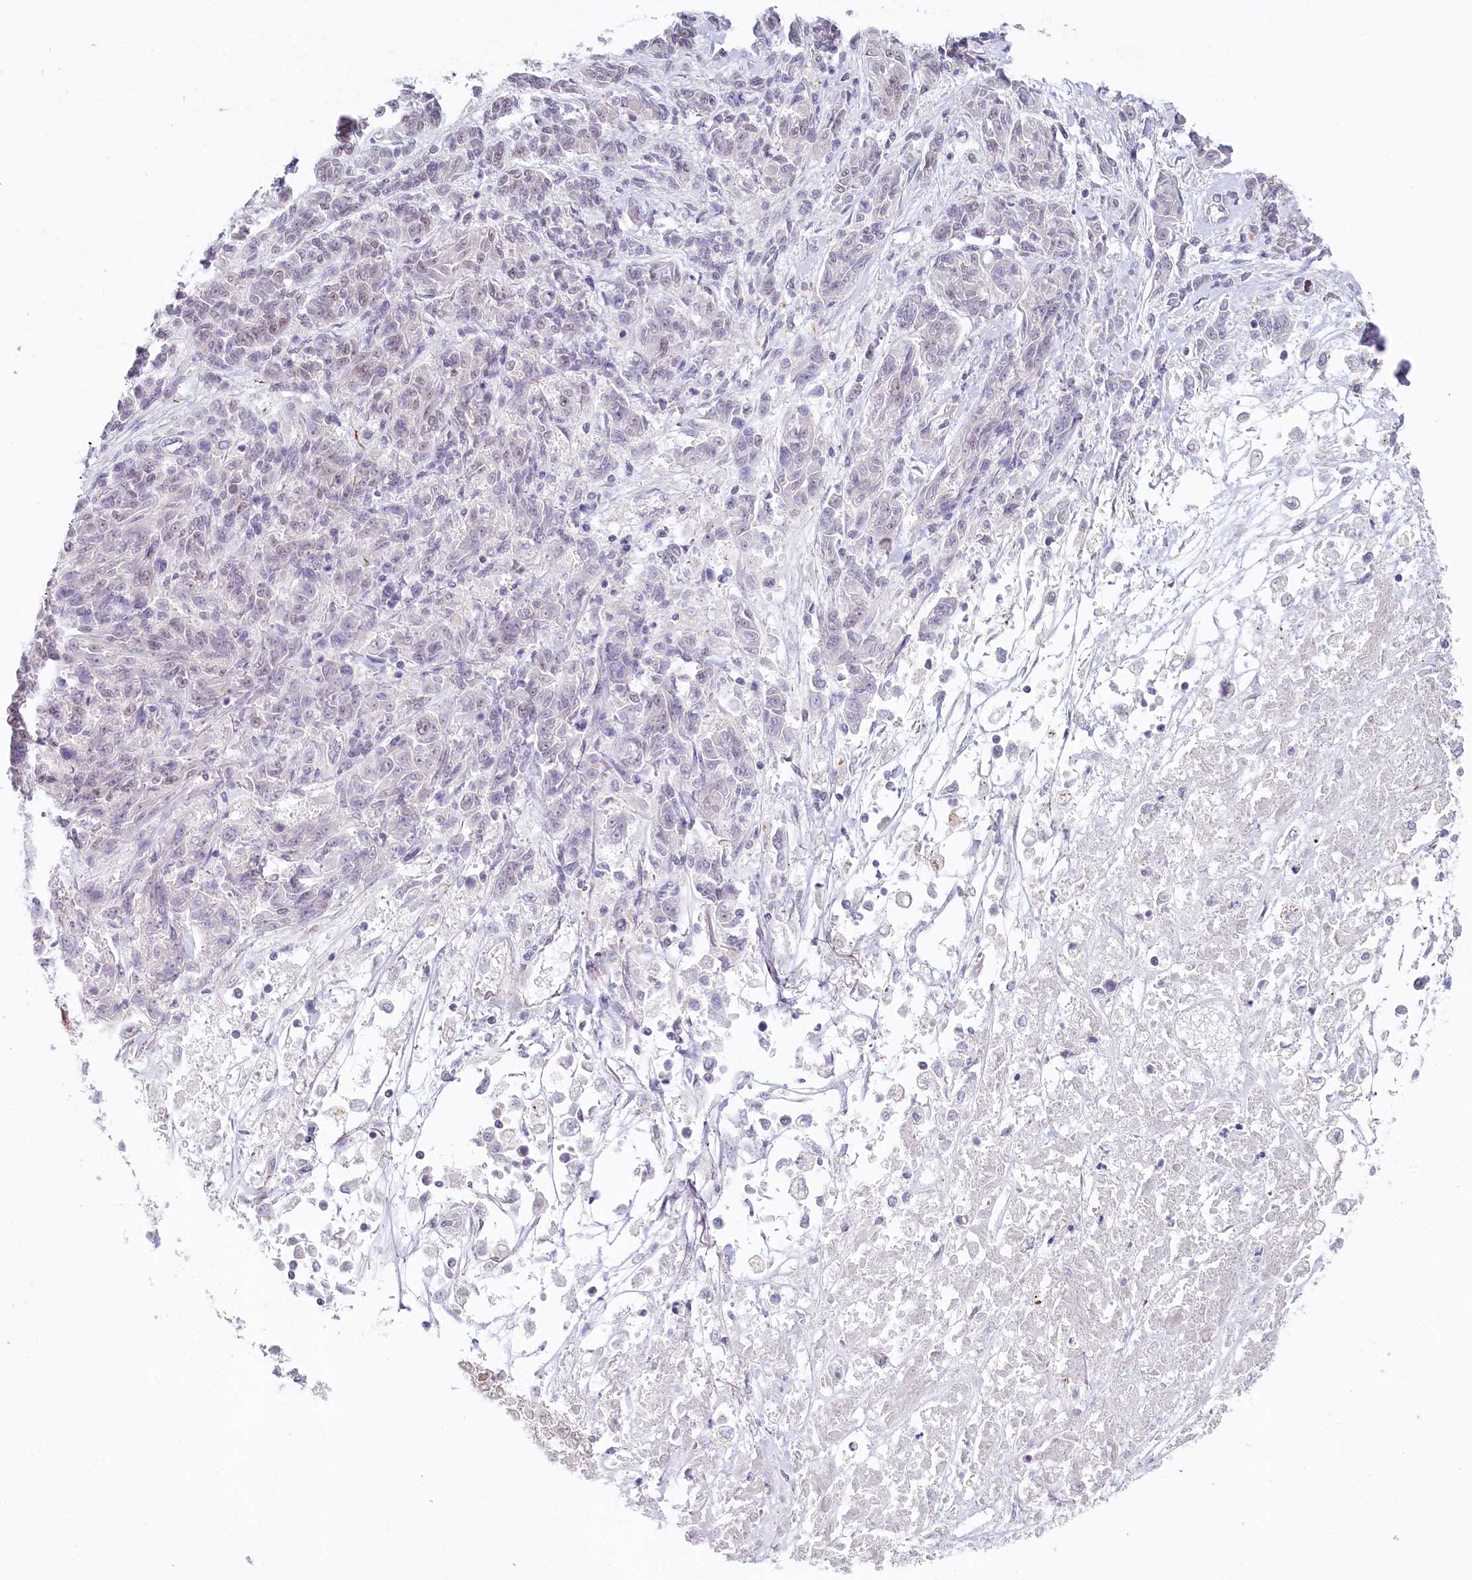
{"staining": {"intensity": "negative", "quantity": "none", "location": "none"}, "tissue": "melanoma", "cell_type": "Tumor cells", "image_type": "cancer", "snomed": [{"axis": "morphology", "description": "Malignant melanoma, NOS"}, {"axis": "topography", "description": "Skin"}], "caption": "Melanoma was stained to show a protein in brown. There is no significant positivity in tumor cells.", "gene": "AMTN", "patient": {"sex": "male", "age": 53}}